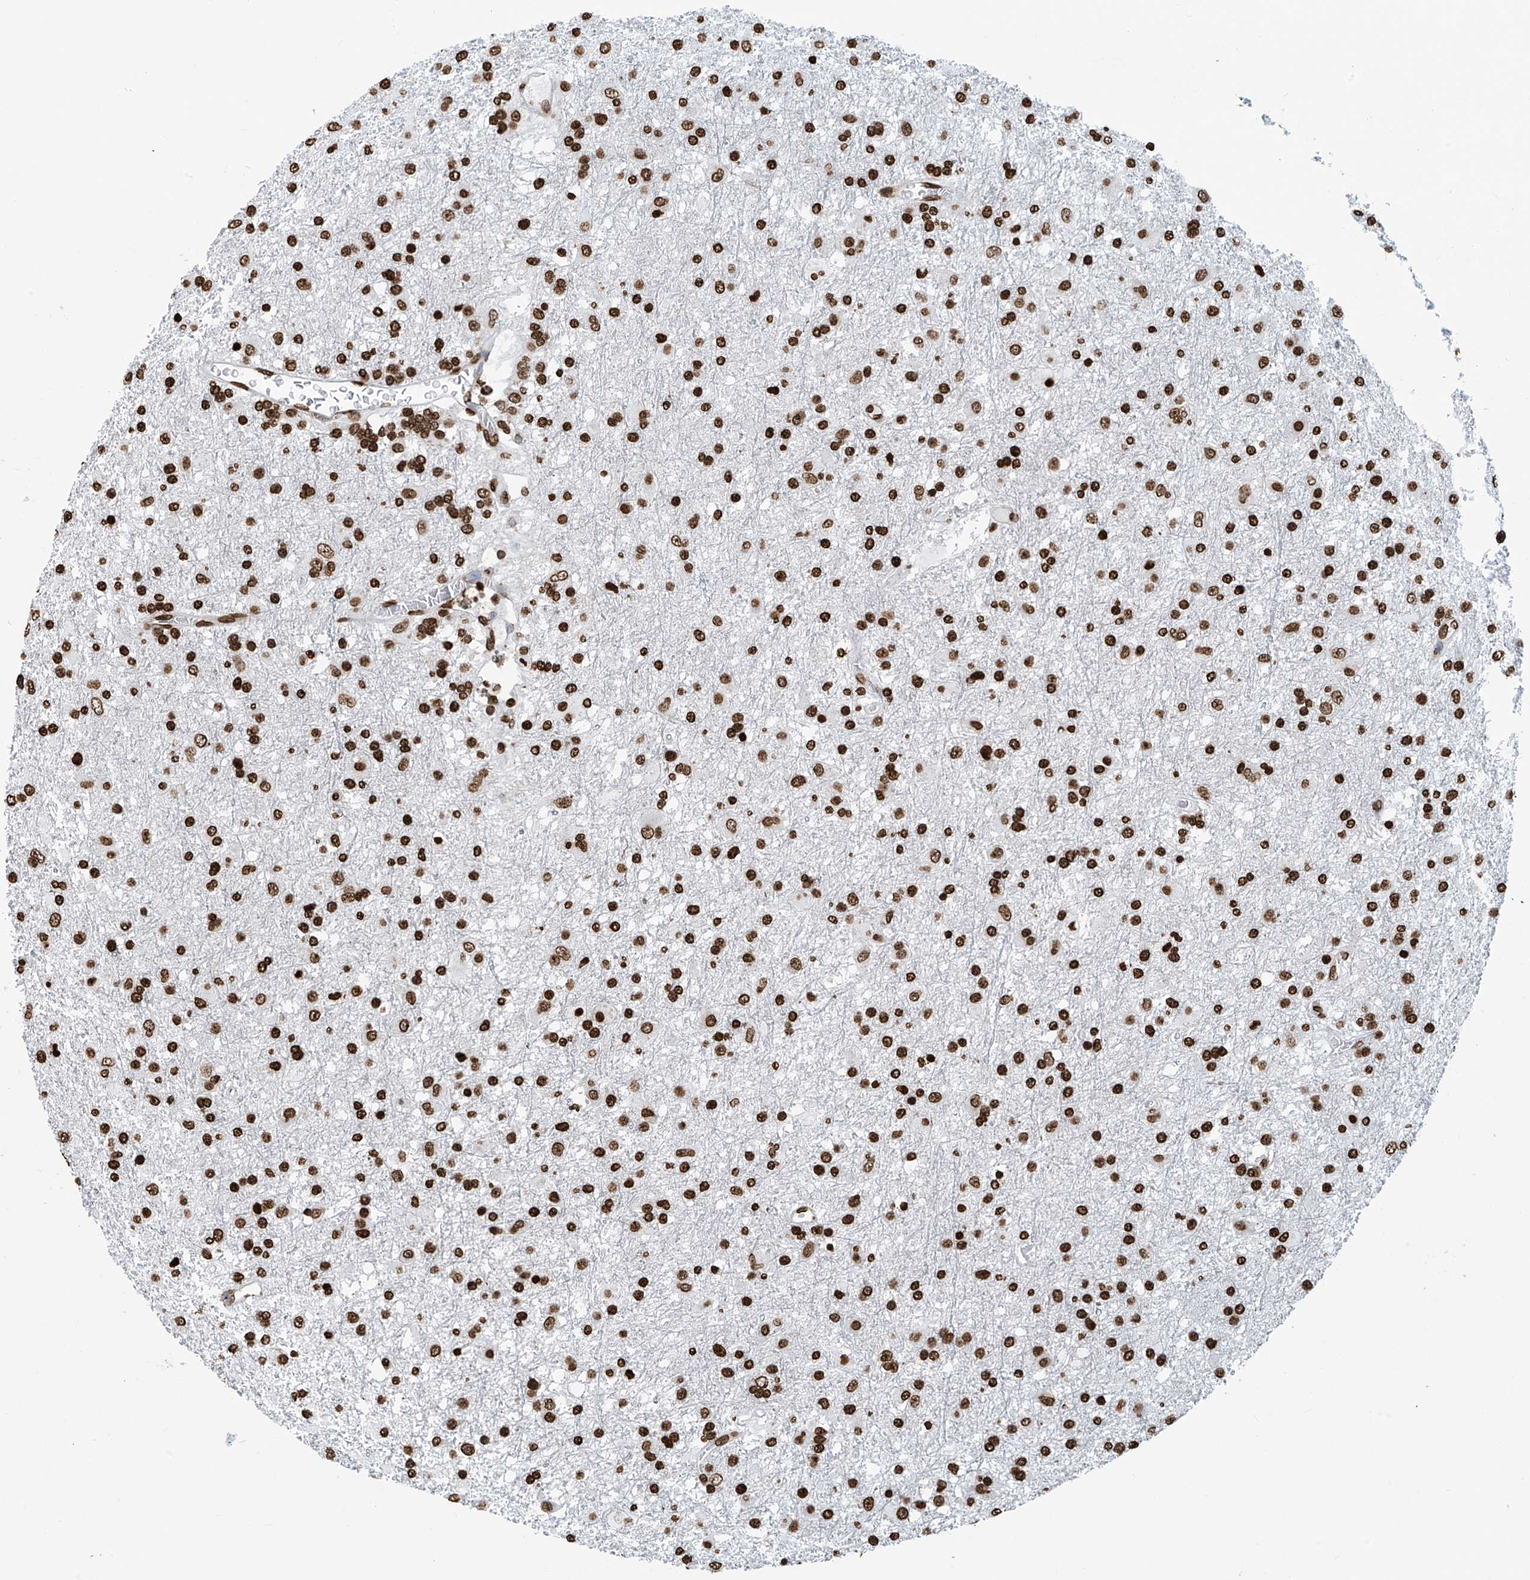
{"staining": {"intensity": "strong", "quantity": ">75%", "location": "nuclear"}, "tissue": "glioma", "cell_type": "Tumor cells", "image_type": "cancer", "snomed": [{"axis": "morphology", "description": "Glioma, malignant, Low grade"}, {"axis": "topography", "description": "Brain"}], "caption": "Glioma stained with a brown dye exhibits strong nuclear positive positivity in approximately >75% of tumor cells.", "gene": "DPPA2", "patient": {"sex": "male", "age": 65}}